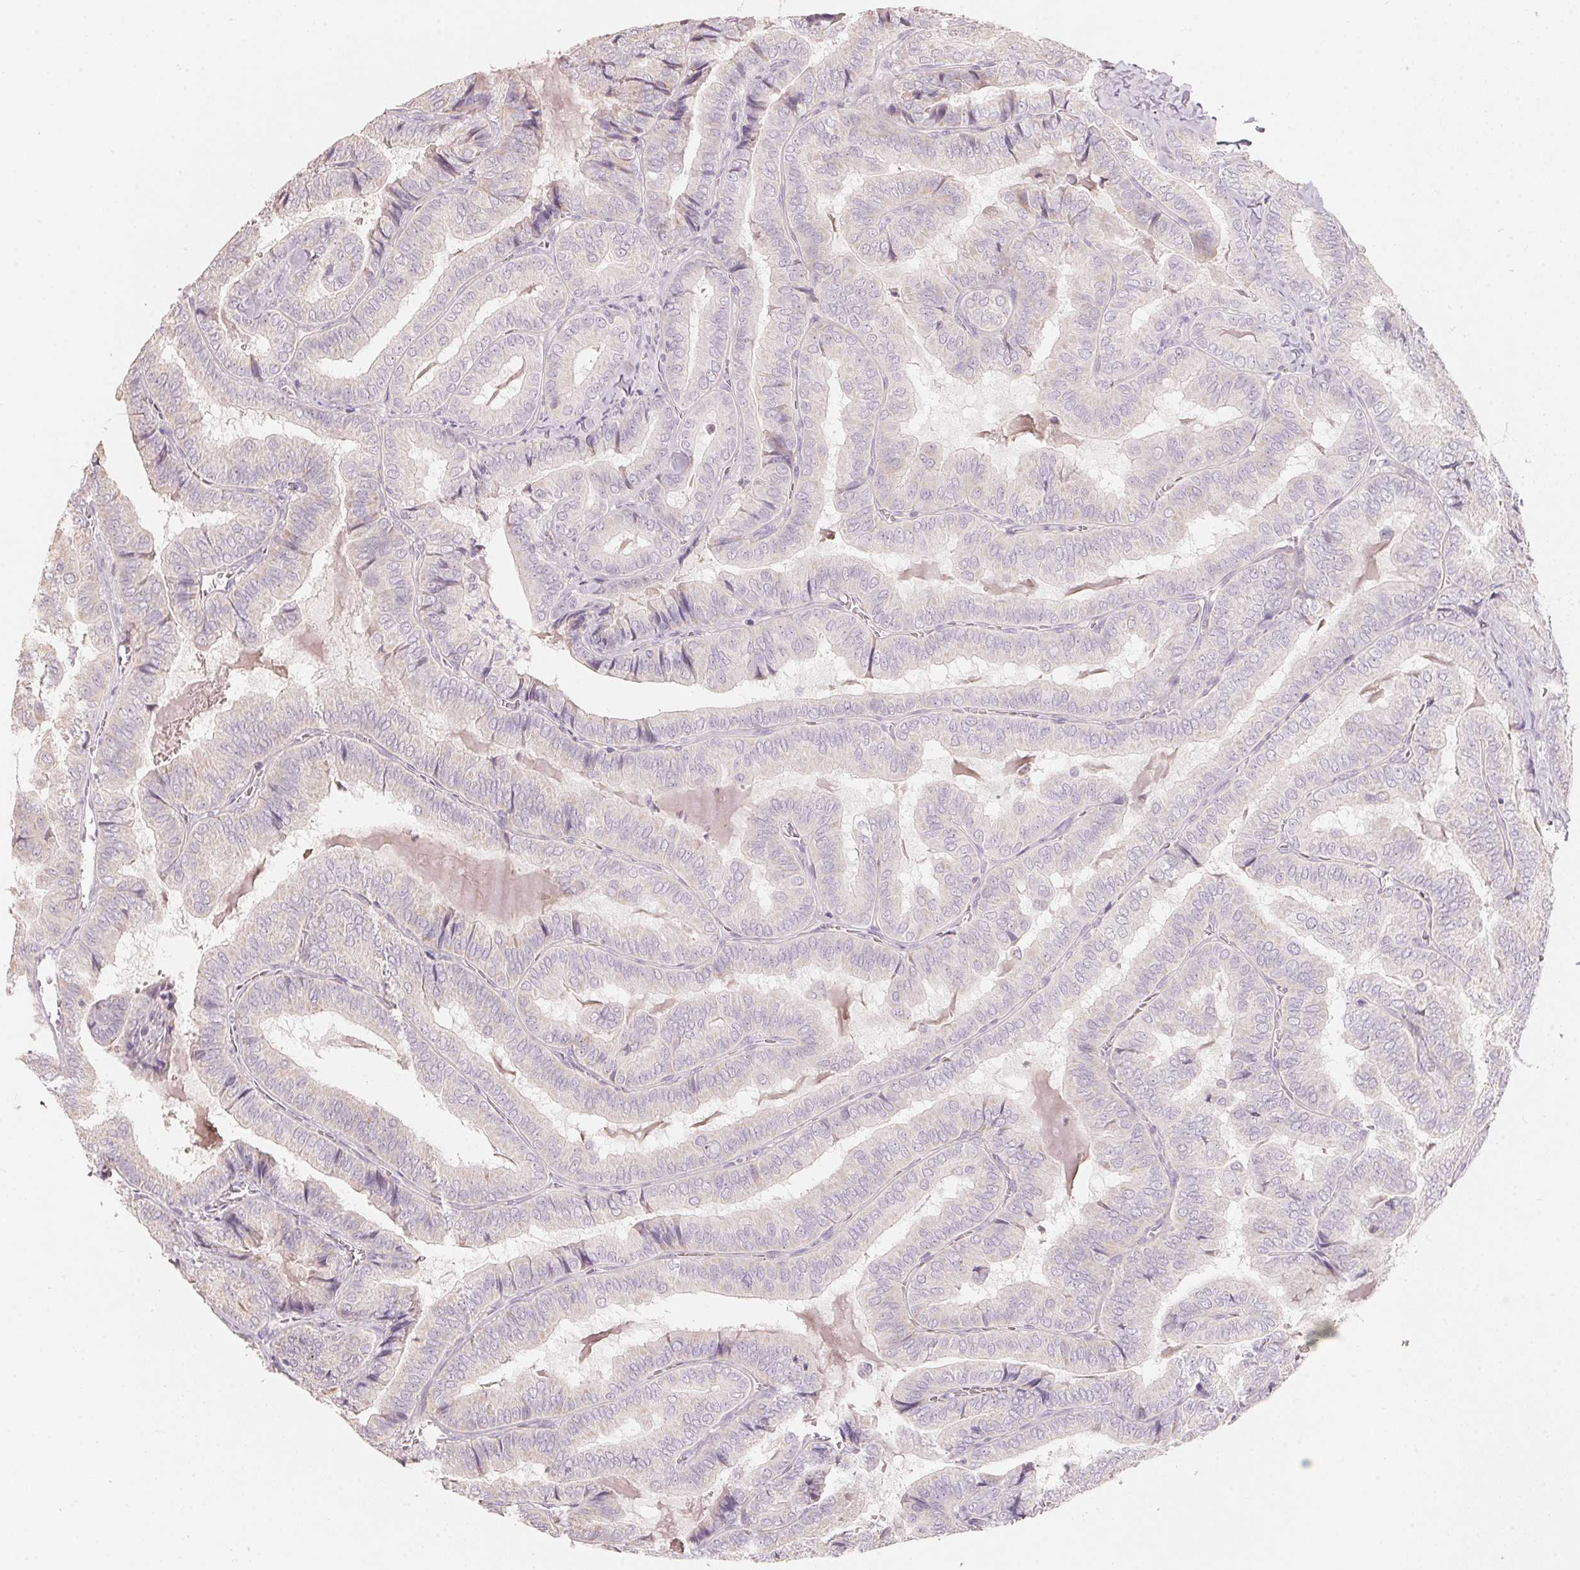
{"staining": {"intensity": "negative", "quantity": "none", "location": "none"}, "tissue": "thyroid cancer", "cell_type": "Tumor cells", "image_type": "cancer", "snomed": [{"axis": "morphology", "description": "Papillary adenocarcinoma, NOS"}, {"axis": "topography", "description": "Thyroid gland"}], "caption": "The IHC micrograph has no significant staining in tumor cells of thyroid cancer tissue.", "gene": "TP53AIP1", "patient": {"sex": "female", "age": 75}}